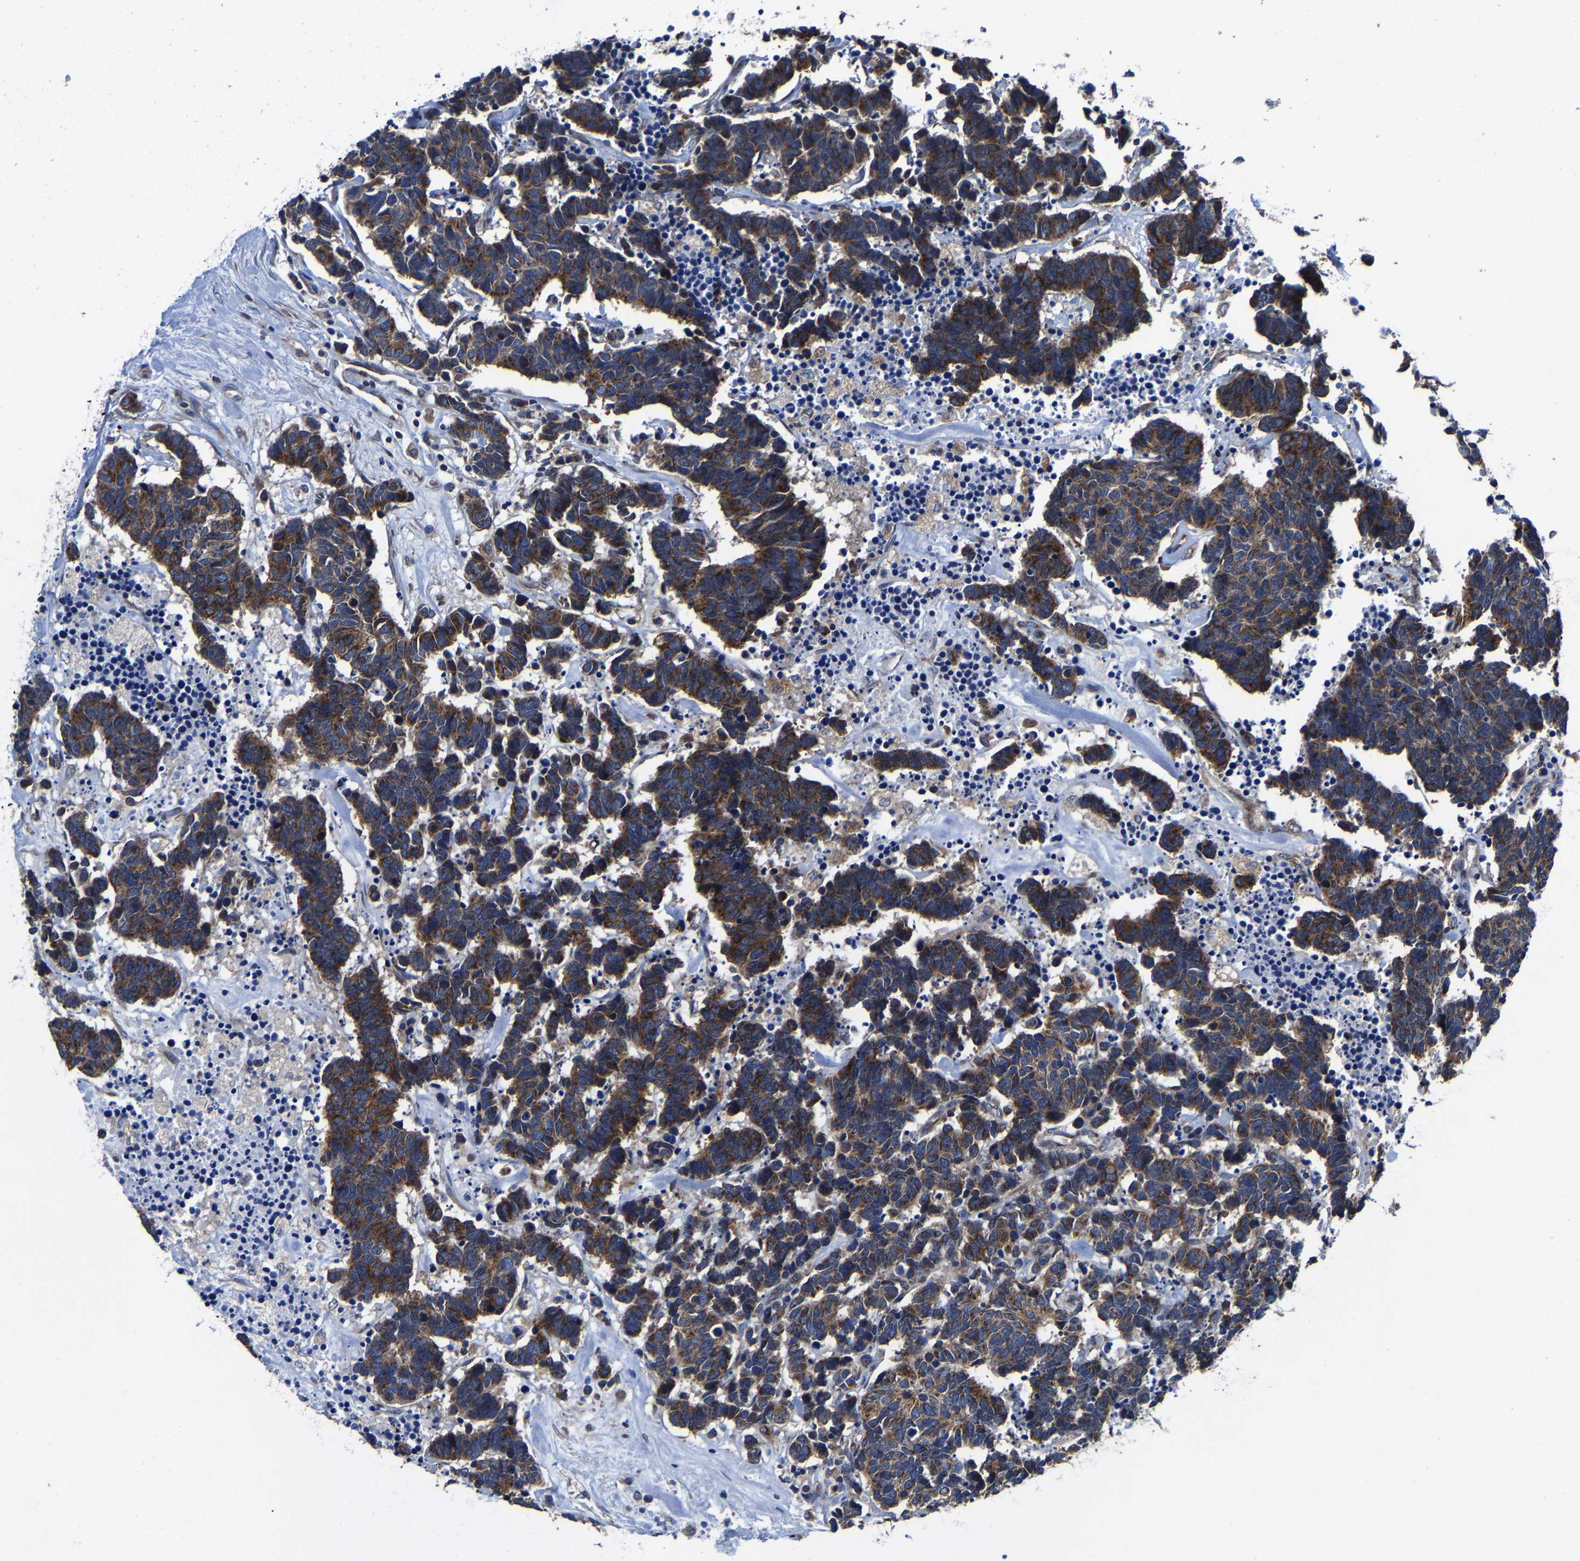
{"staining": {"intensity": "strong", "quantity": "25%-75%", "location": "cytoplasmic/membranous"}, "tissue": "carcinoid", "cell_type": "Tumor cells", "image_type": "cancer", "snomed": [{"axis": "morphology", "description": "Carcinoma, NOS"}, {"axis": "morphology", "description": "Carcinoid, malignant, NOS"}, {"axis": "topography", "description": "Urinary bladder"}], "caption": "A brown stain labels strong cytoplasmic/membranous expression of a protein in human malignant carcinoid tumor cells.", "gene": "EBAG9", "patient": {"sex": "male", "age": 57}}